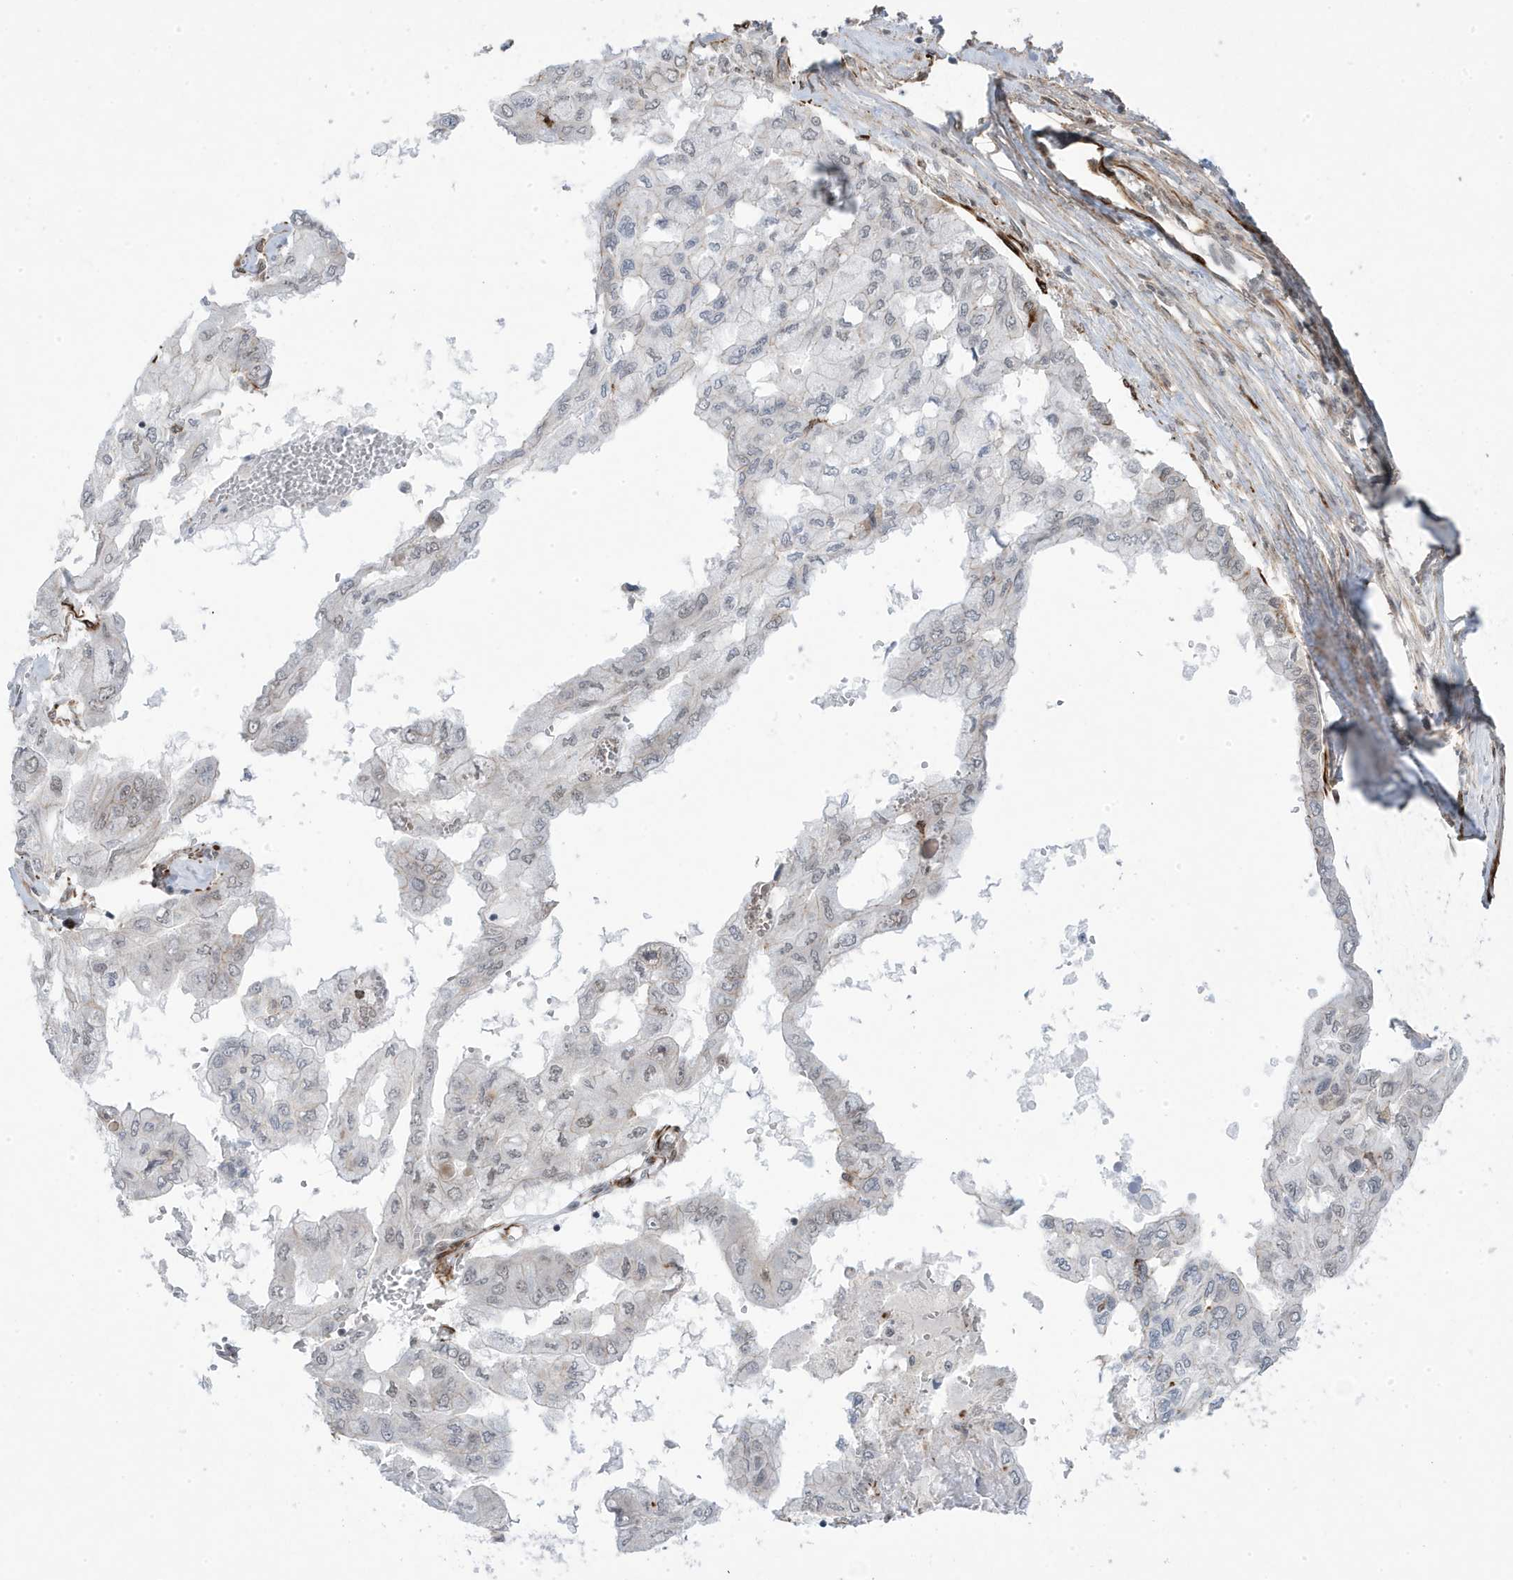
{"staining": {"intensity": "weak", "quantity": "25%-75%", "location": "nuclear"}, "tissue": "pancreatic cancer", "cell_type": "Tumor cells", "image_type": "cancer", "snomed": [{"axis": "morphology", "description": "Adenocarcinoma, NOS"}, {"axis": "topography", "description": "Pancreas"}], "caption": "Pancreatic adenocarcinoma stained with a brown dye shows weak nuclear positive staining in about 25%-75% of tumor cells.", "gene": "ADAMTSL3", "patient": {"sex": "male", "age": 51}}